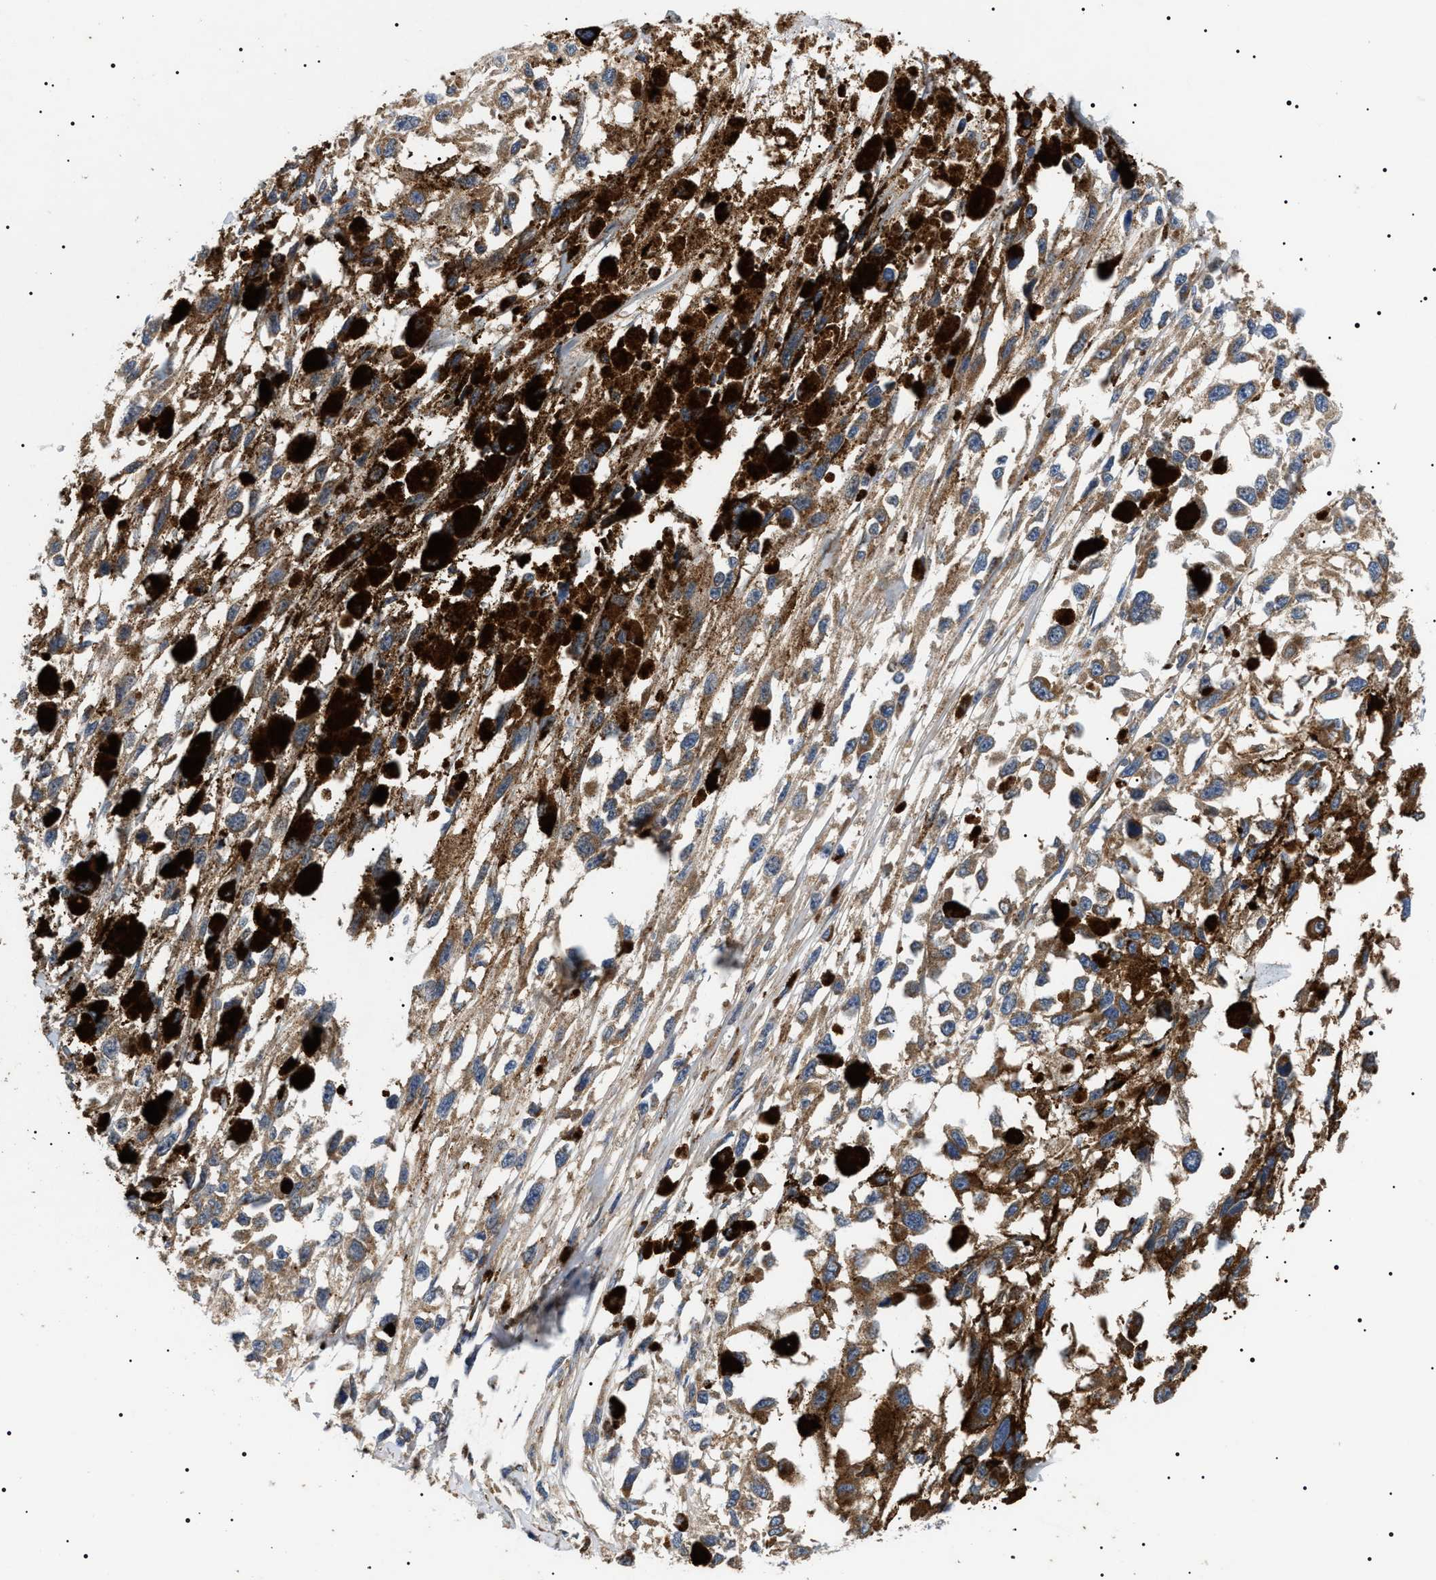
{"staining": {"intensity": "moderate", "quantity": ">75%", "location": "cytoplasmic/membranous"}, "tissue": "melanoma", "cell_type": "Tumor cells", "image_type": "cancer", "snomed": [{"axis": "morphology", "description": "Malignant melanoma, Metastatic site"}, {"axis": "topography", "description": "Lymph node"}], "caption": "Brown immunohistochemical staining in human malignant melanoma (metastatic site) exhibits moderate cytoplasmic/membranous expression in approximately >75% of tumor cells.", "gene": "OXSM", "patient": {"sex": "male", "age": 59}}